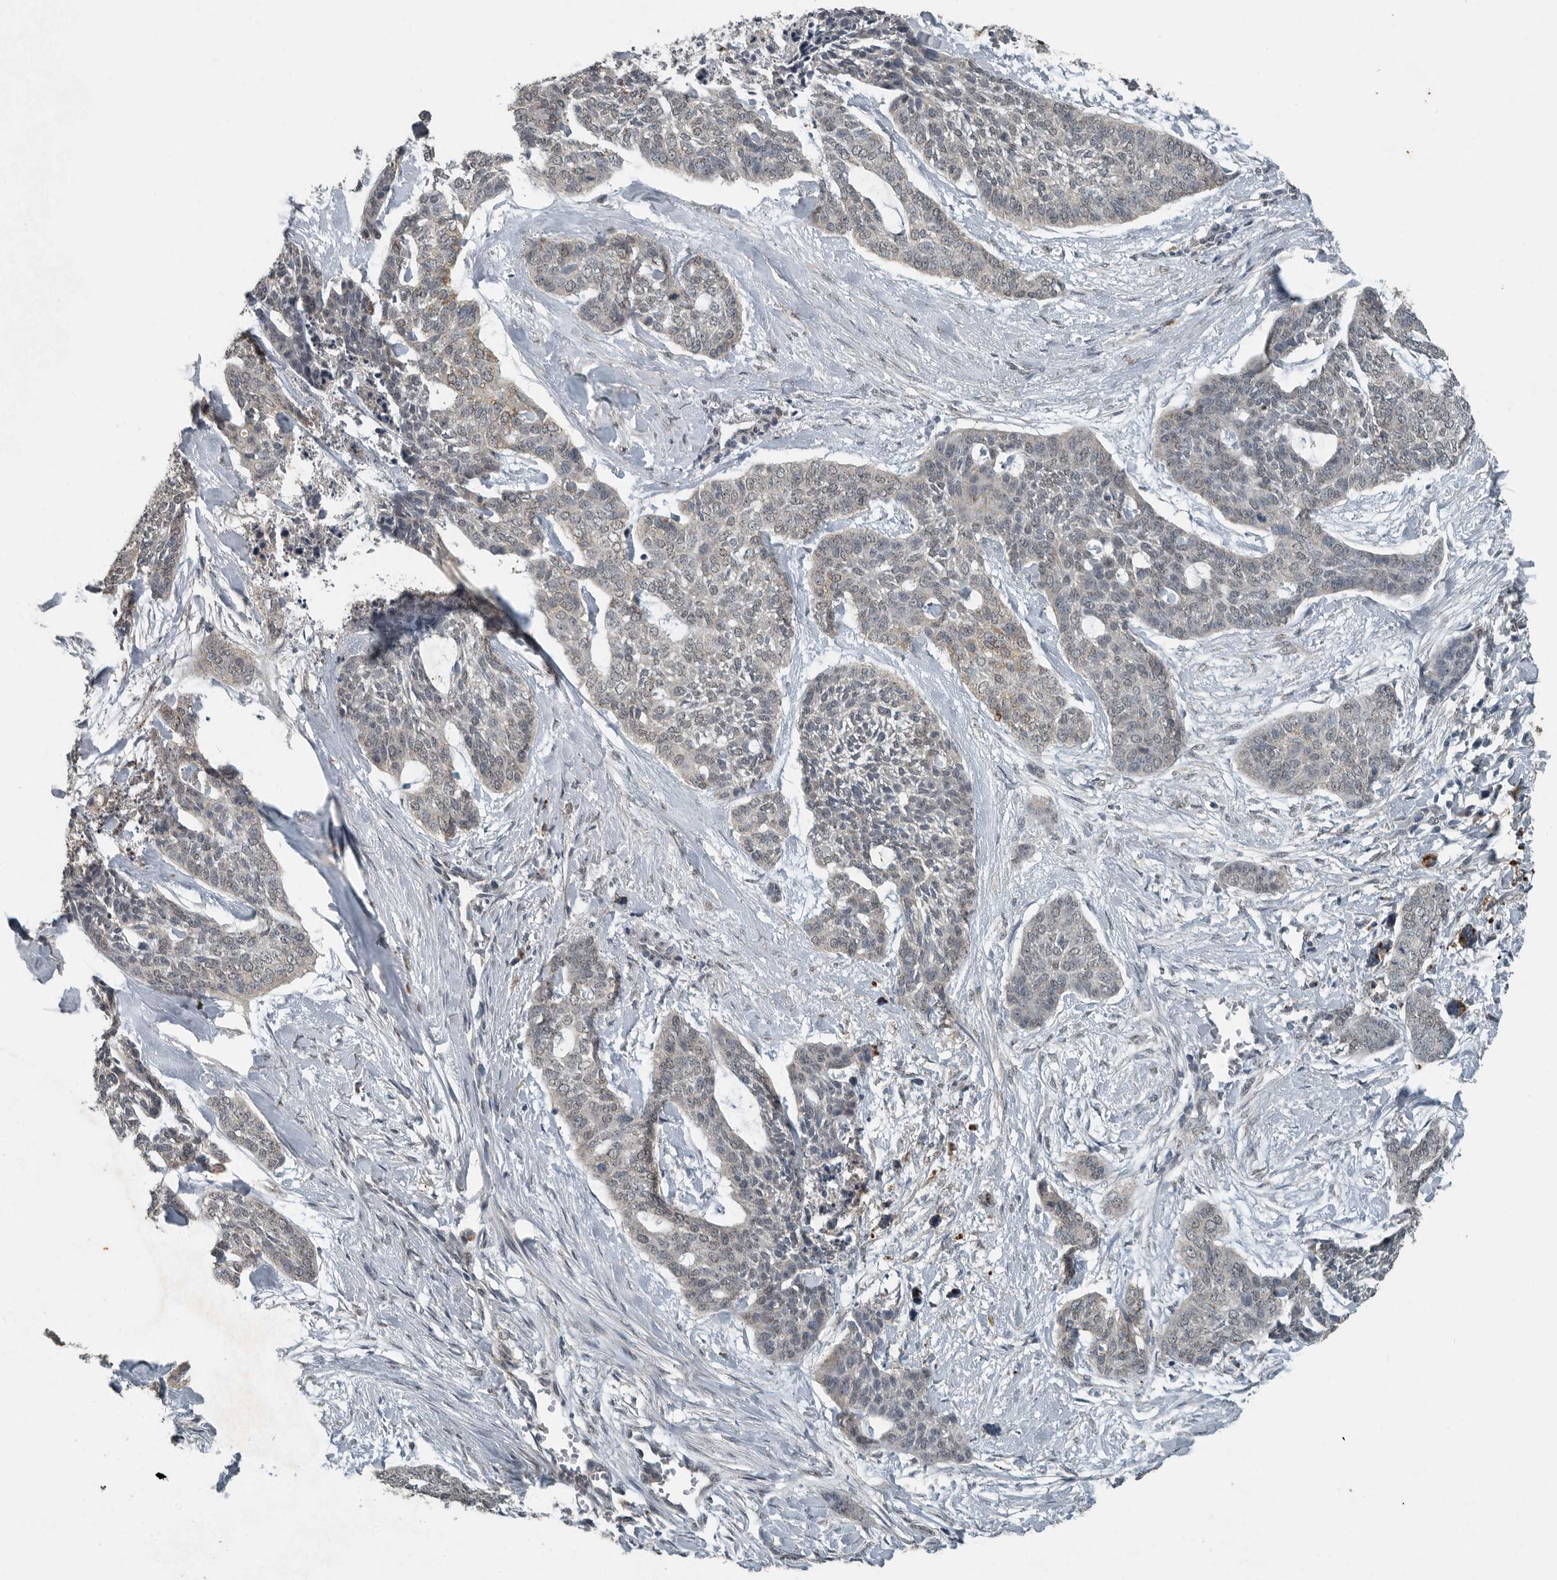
{"staining": {"intensity": "negative", "quantity": "none", "location": "none"}, "tissue": "skin cancer", "cell_type": "Tumor cells", "image_type": "cancer", "snomed": [{"axis": "morphology", "description": "Basal cell carcinoma"}, {"axis": "topography", "description": "Skin"}], "caption": "IHC histopathology image of neoplastic tissue: basal cell carcinoma (skin) stained with DAB (3,3'-diaminobenzidine) shows no significant protein staining in tumor cells.", "gene": "IL6ST", "patient": {"sex": "female", "age": 64}}